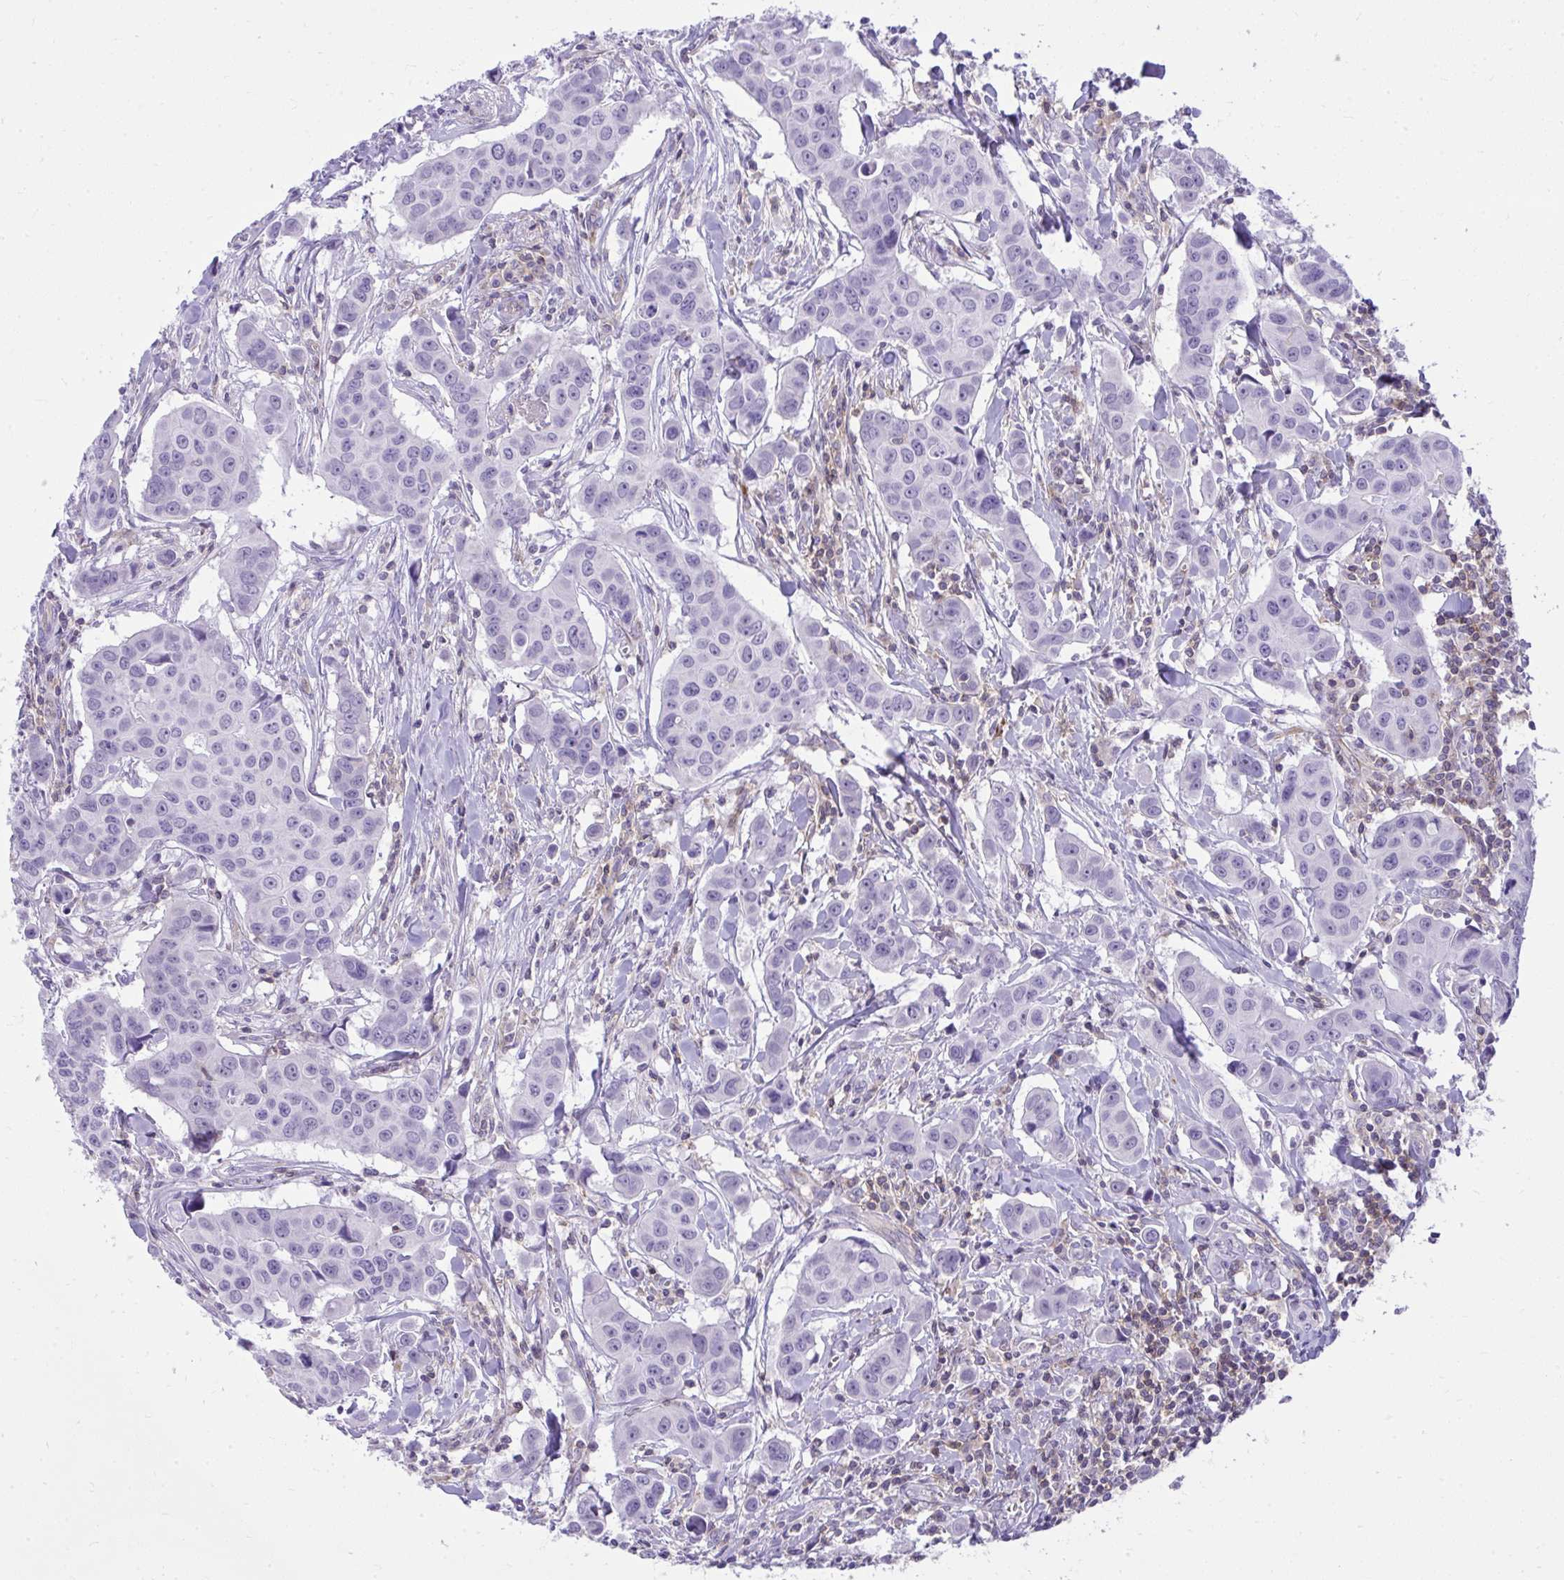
{"staining": {"intensity": "negative", "quantity": "none", "location": "none"}, "tissue": "breast cancer", "cell_type": "Tumor cells", "image_type": "cancer", "snomed": [{"axis": "morphology", "description": "Duct carcinoma"}, {"axis": "topography", "description": "Breast"}], "caption": "The photomicrograph exhibits no significant expression in tumor cells of breast cancer (invasive ductal carcinoma).", "gene": "GPRIN3", "patient": {"sex": "female", "age": 24}}